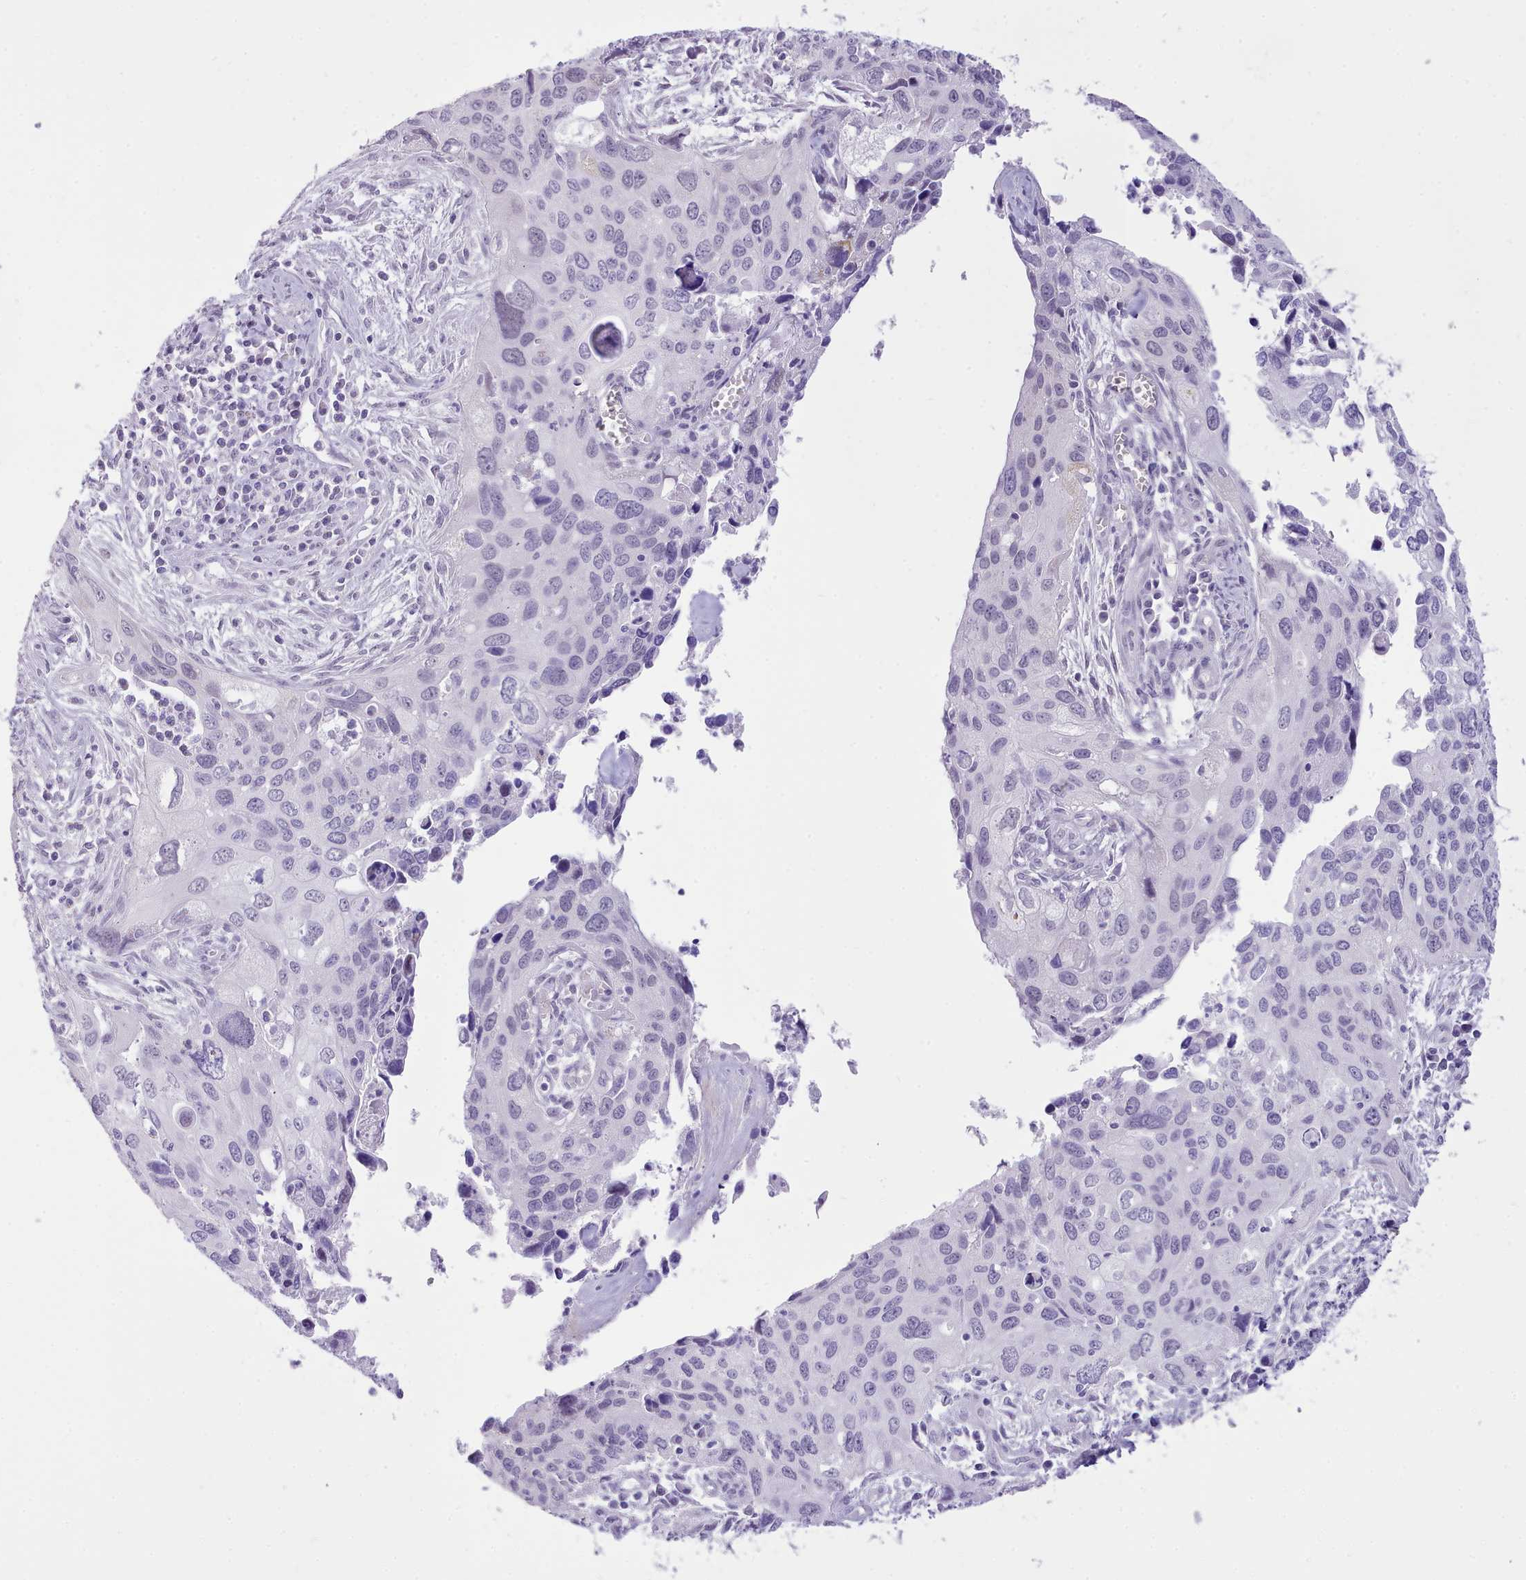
{"staining": {"intensity": "negative", "quantity": "none", "location": "none"}, "tissue": "cervical cancer", "cell_type": "Tumor cells", "image_type": "cancer", "snomed": [{"axis": "morphology", "description": "Squamous cell carcinoma, NOS"}, {"axis": "topography", "description": "Cervix"}], "caption": "An image of human cervical squamous cell carcinoma is negative for staining in tumor cells.", "gene": "LRRC37A", "patient": {"sex": "female", "age": 55}}